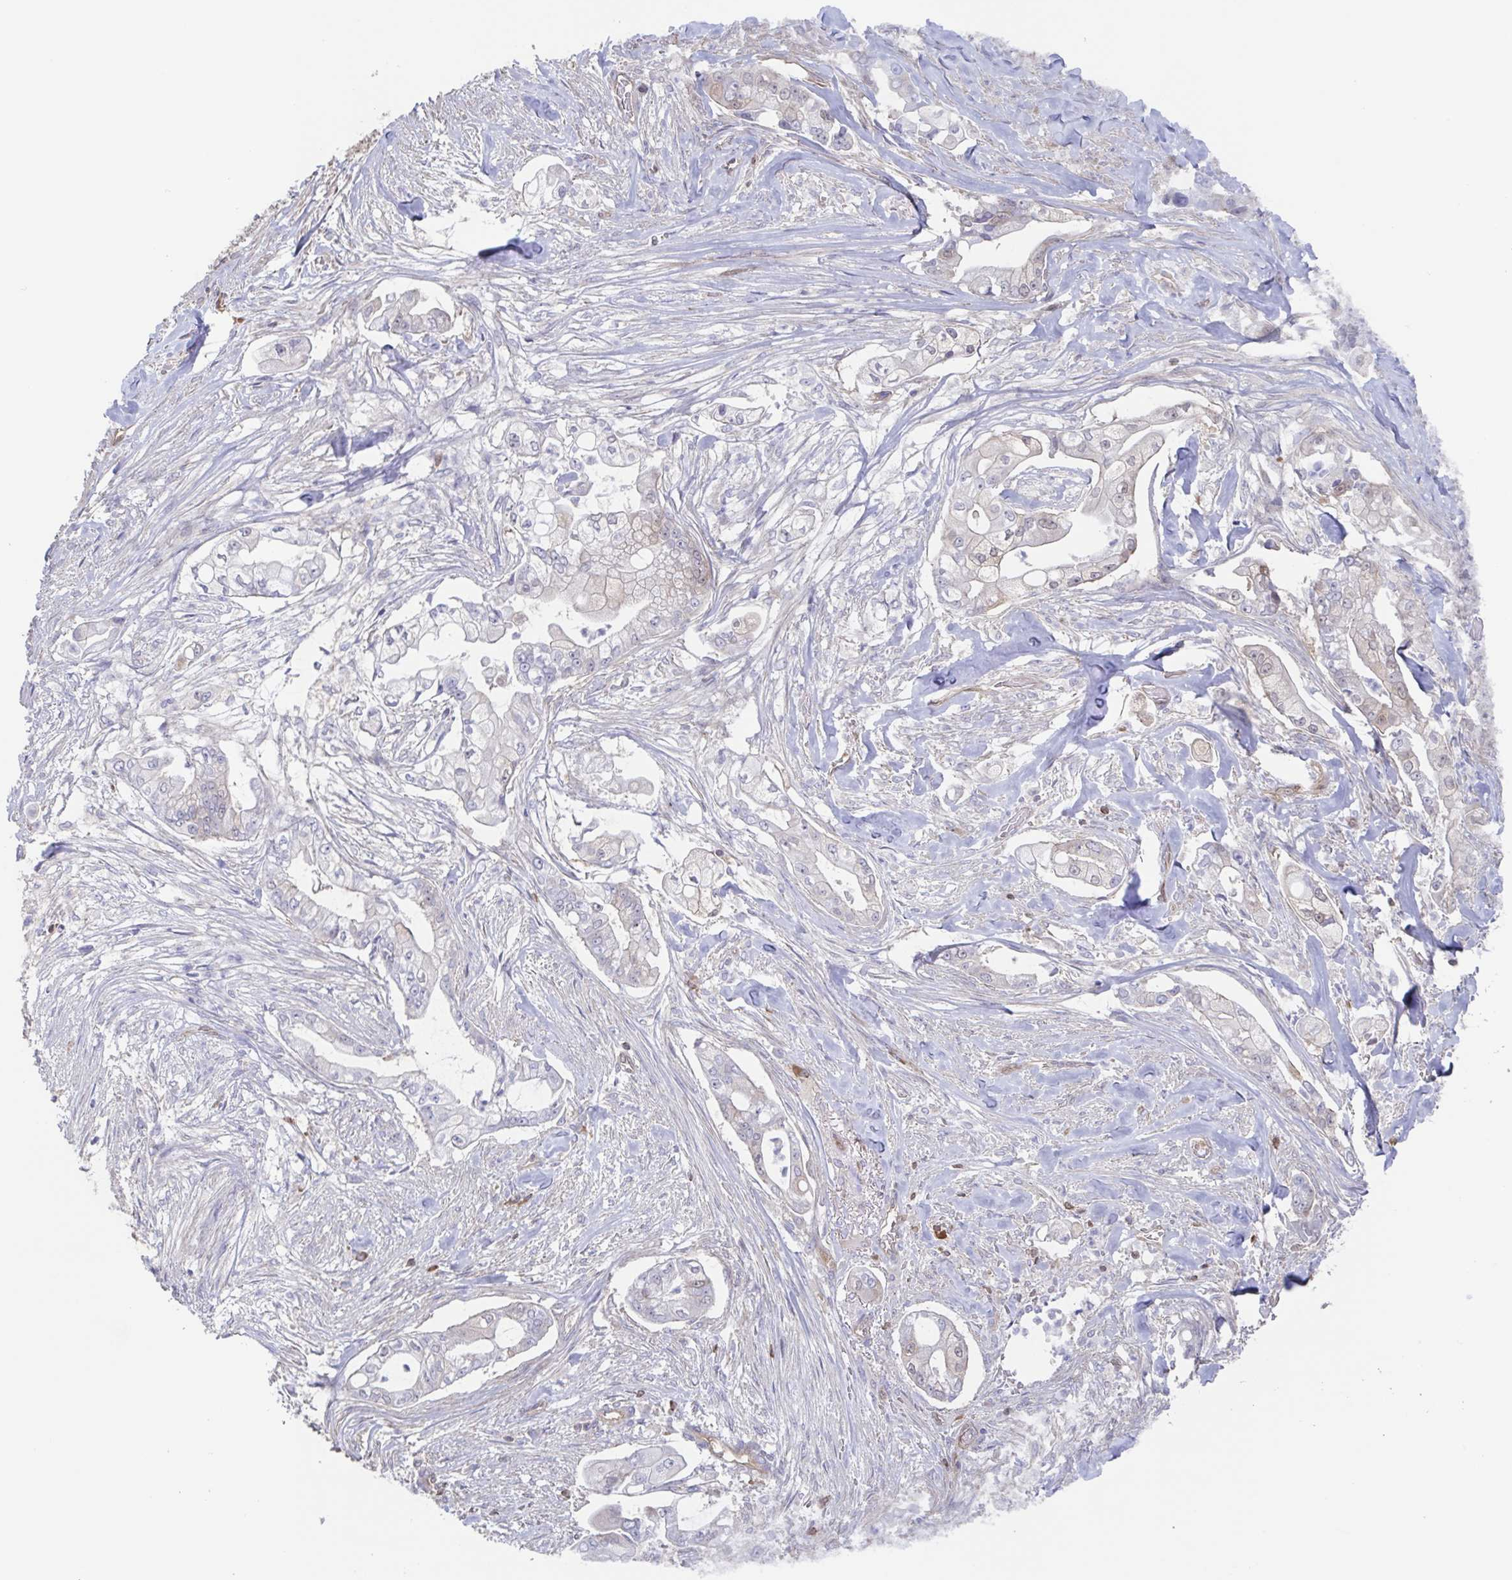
{"staining": {"intensity": "negative", "quantity": "none", "location": "none"}, "tissue": "pancreatic cancer", "cell_type": "Tumor cells", "image_type": "cancer", "snomed": [{"axis": "morphology", "description": "Adenocarcinoma, NOS"}, {"axis": "topography", "description": "Pancreas"}], "caption": "A photomicrograph of human adenocarcinoma (pancreatic) is negative for staining in tumor cells.", "gene": "AGFG2", "patient": {"sex": "female", "age": 69}}